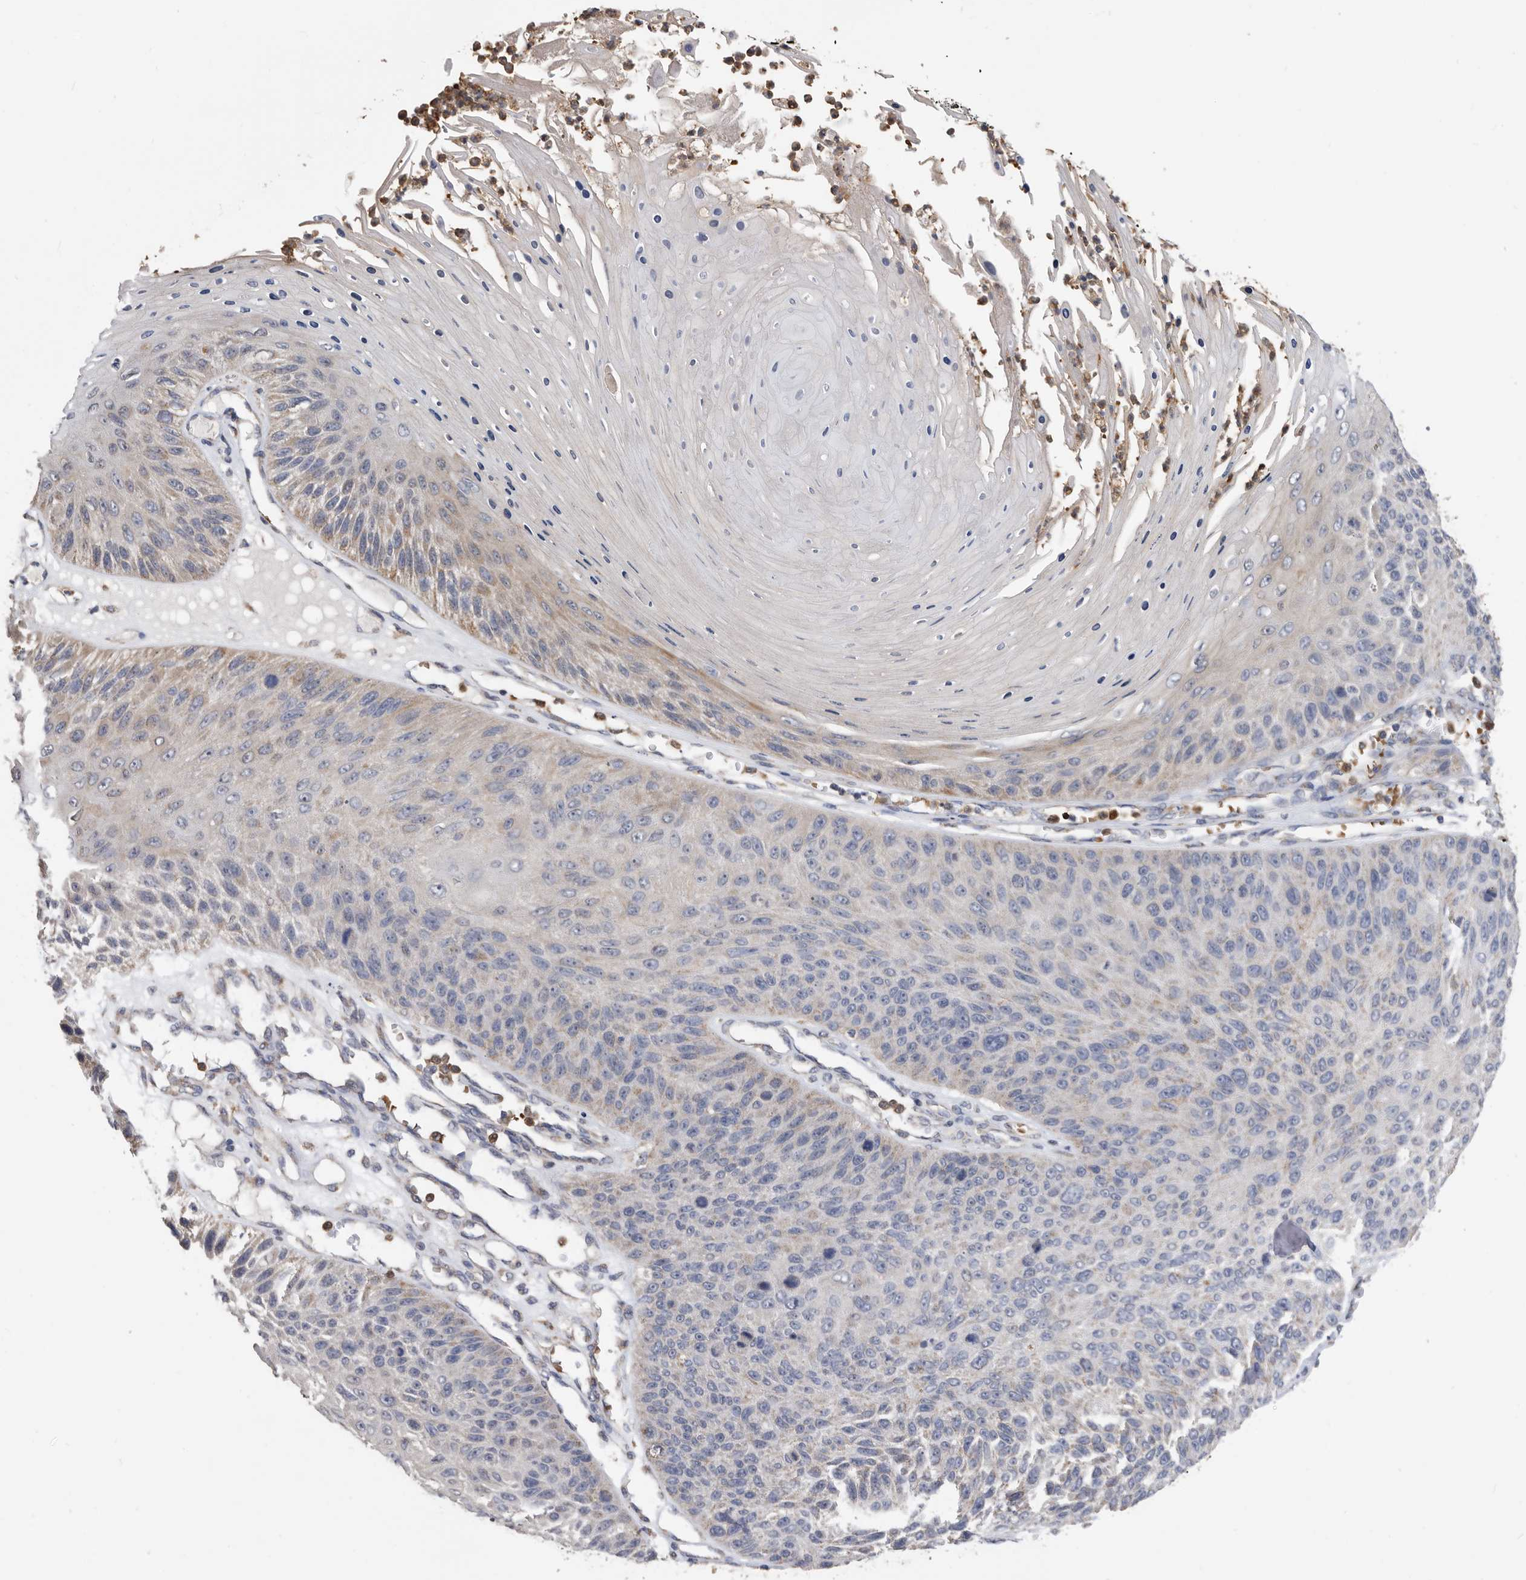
{"staining": {"intensity": "weak", "quantity": "25%-75%", "location": "cytoplasmic/membranous"}, "tissue": "skin cancer", "cell_type": "Tumor cells", "image_type": "cancer", "snomed": [{"axis": "morphology", "description": "Squamous cell carcinoma, NOS"}, {"axis": "topography", "description": "Skin"}], "caption": "Immunohistochemical staining of human skin squamous cell carcinoma shows weak cytoplasmic/membranous protein positivity in approximately 25%-75% of tumor cells. The staining was performed using DAB (3,3'-diaminobenzidine) to visualize the protein expression in brown, while the nuclei were stained in blue with hematoxylin (Magnification: 20x).", "gene": "CRISPLD2", "patient": {"sex": "female", "age": 88}}